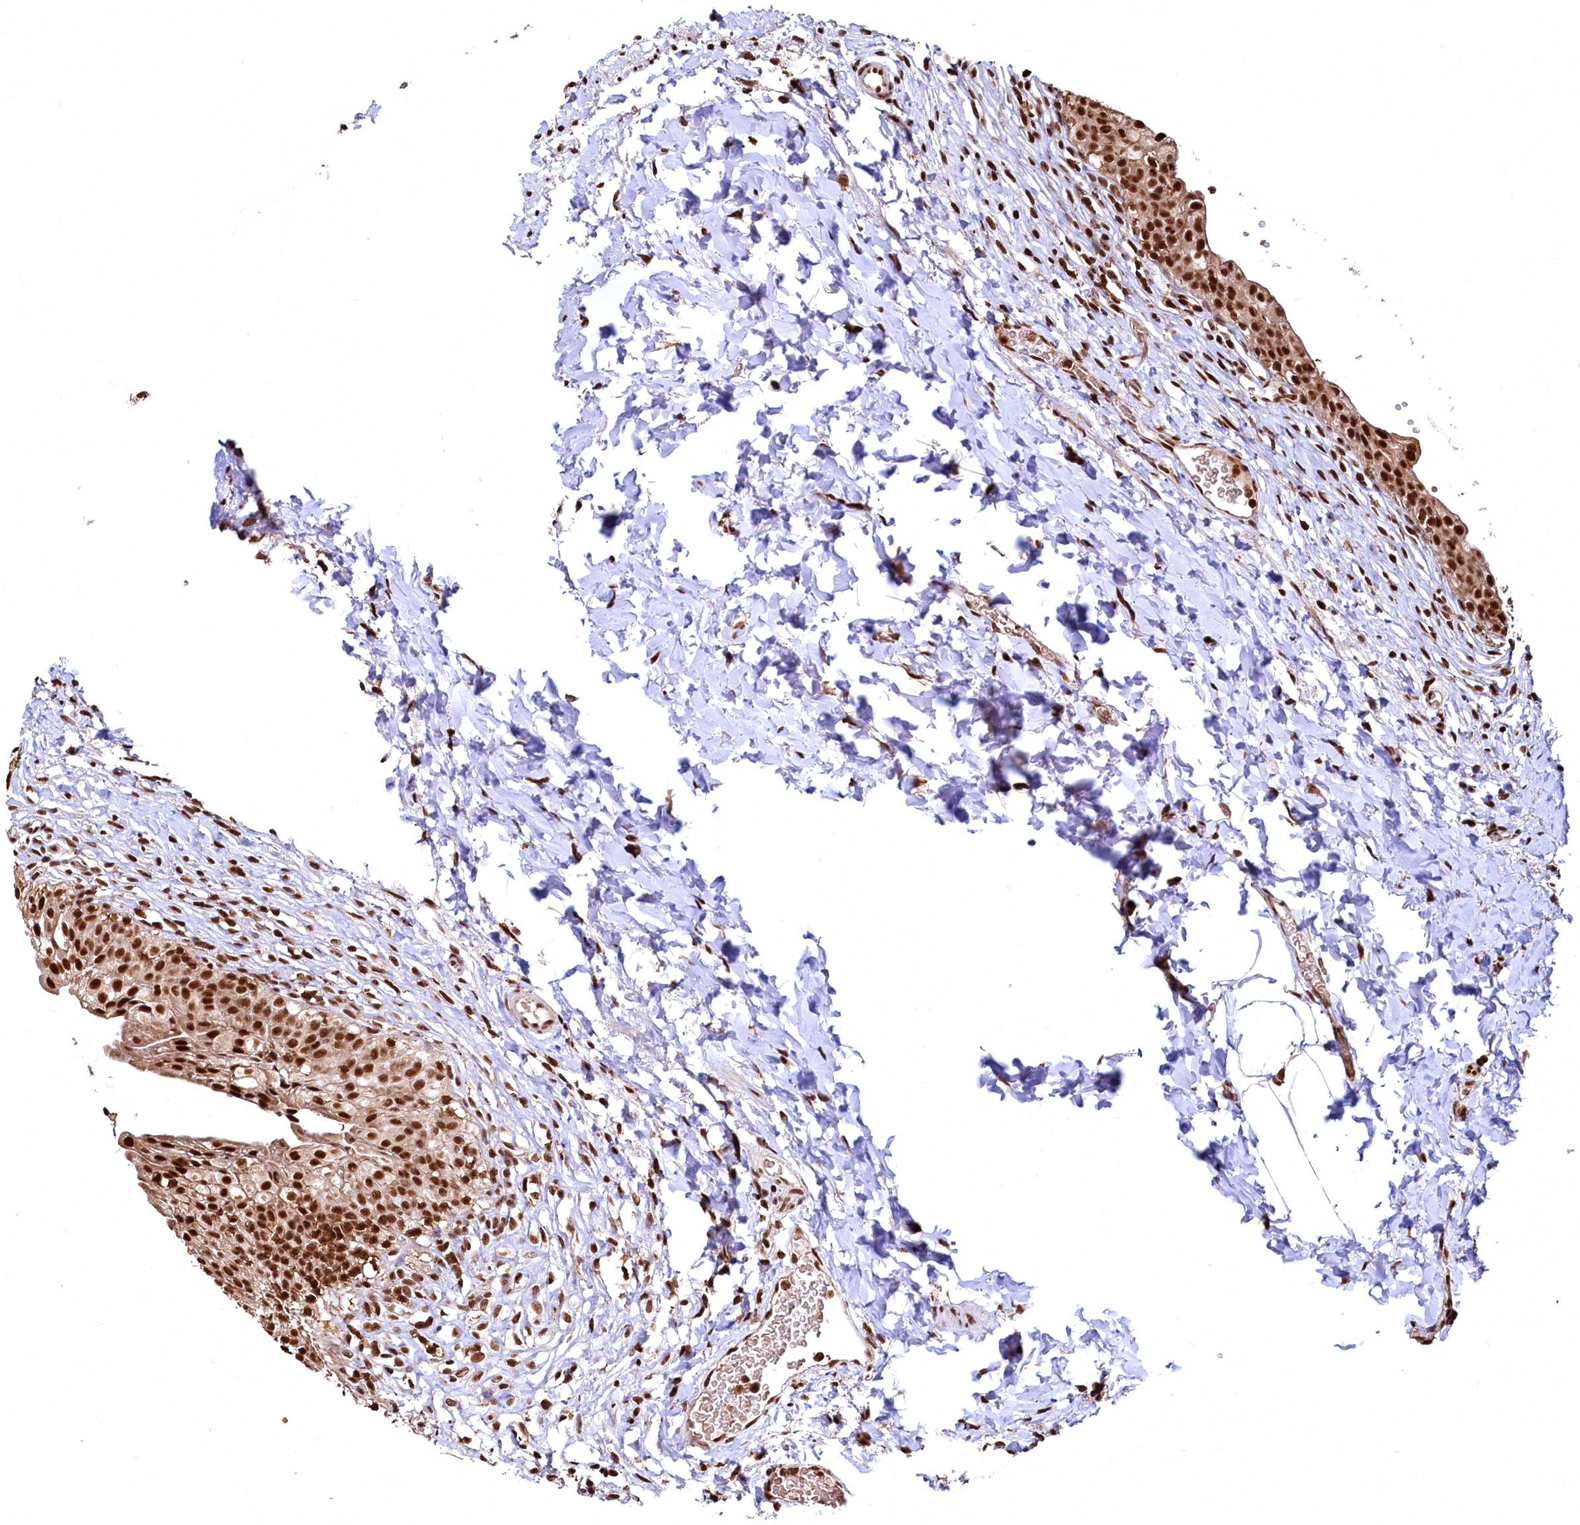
{"staining": {"intensity": "strong", "quantity": ">75%", "location": "nuclear"}, "tissue": "urinary bladder", "cell_type": "Urothelial cells", "image_type": "normal", "snomed": [{"axis": "morphology", "description": "Normal tissue, NOS"}, {"axis": "topography", "description": "Urinary bladder"}], "caption": "The immunohistochemical stain highlights strong nuclear expression in urothelial cells of benign urinary bladder. (brown staining indicates protein expression, while blue staining denotes nuclei).", "gene": "RSRC2", "patient": {"sex": "male", "age": 55}}